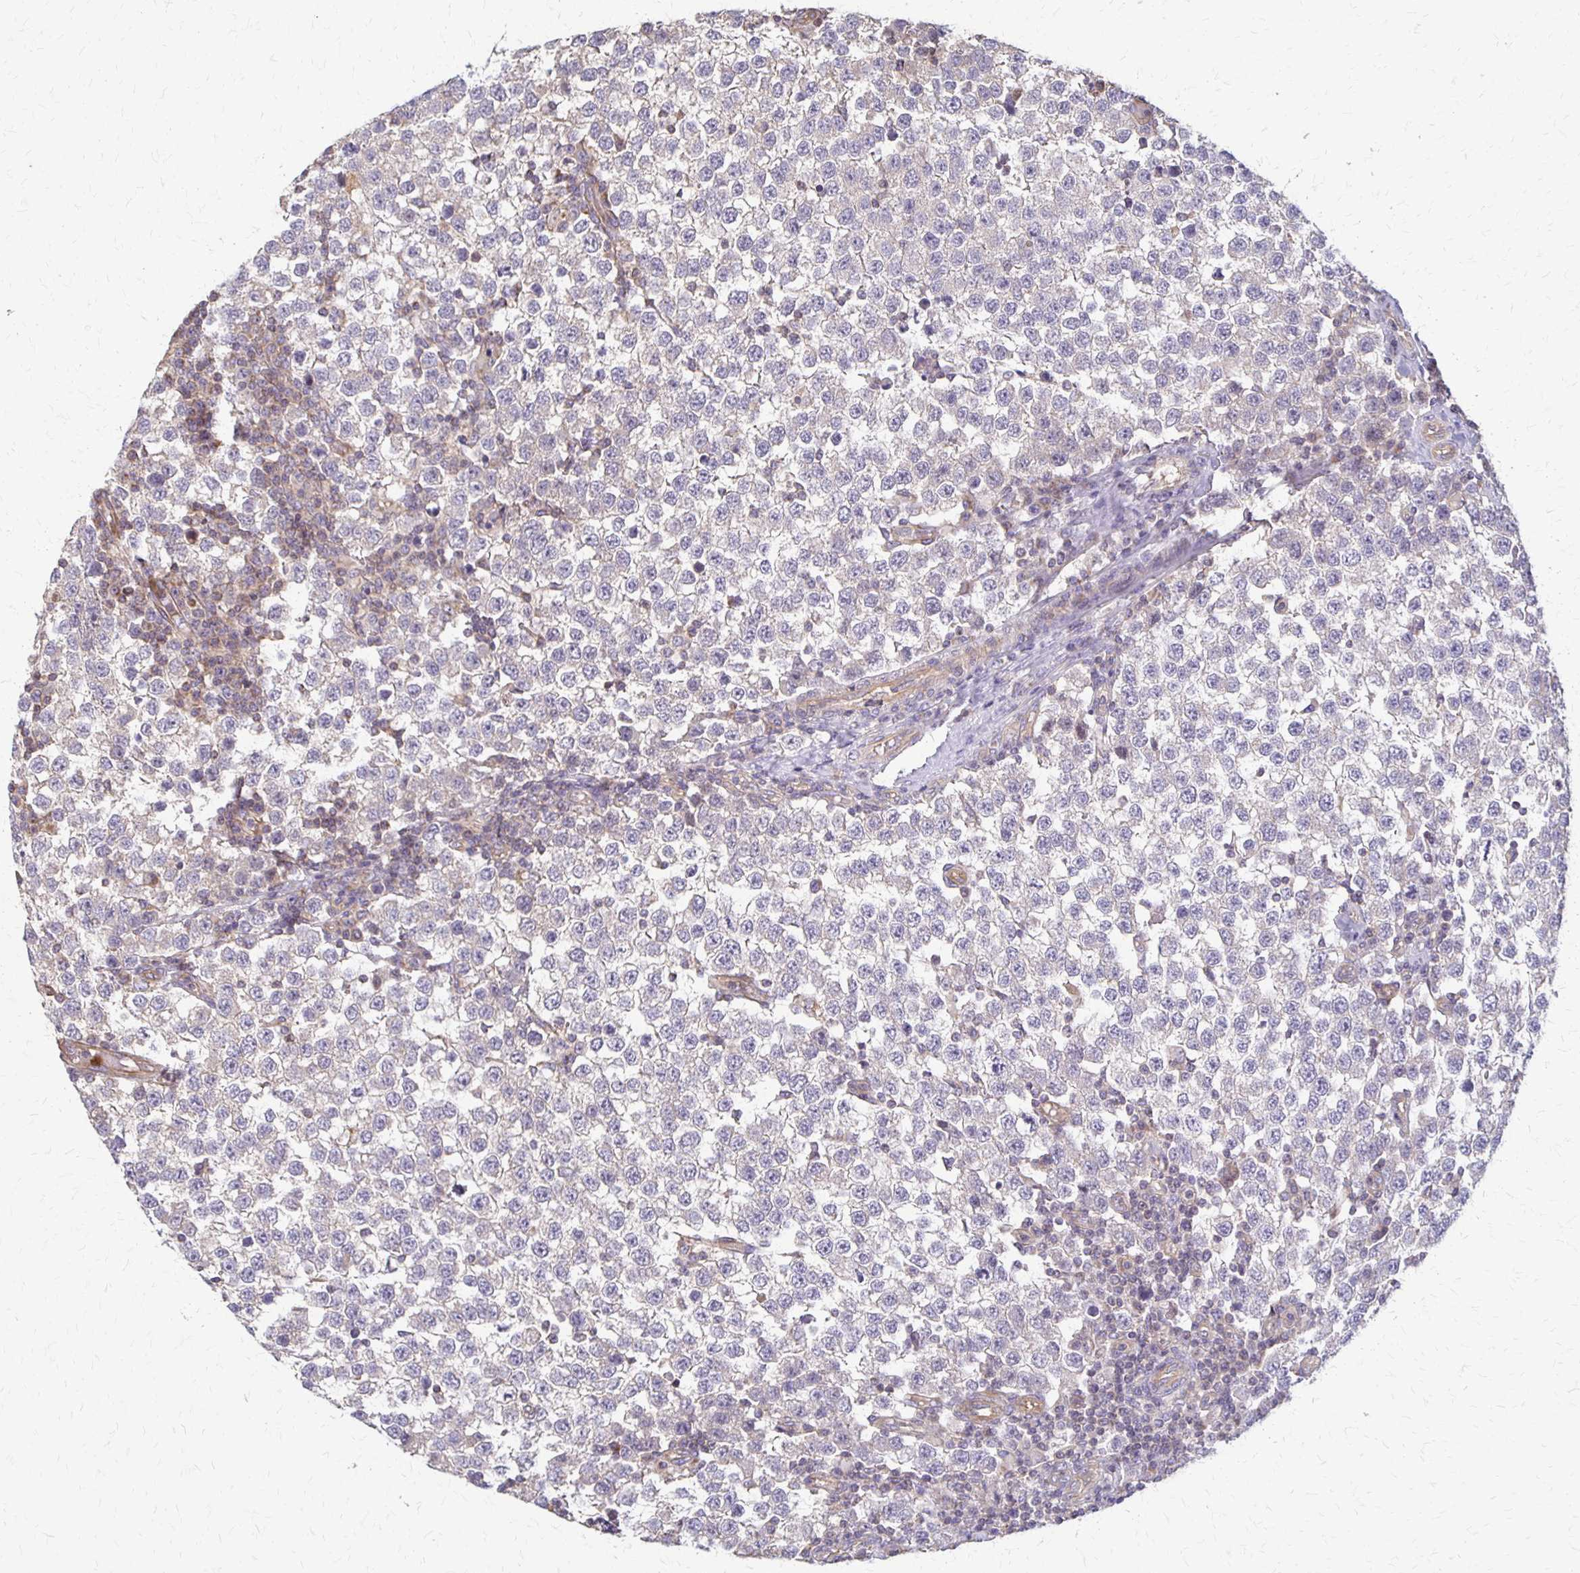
{"staining": {"intensity": "negative", "quantity": "none", "location": "none"}, "tissue": "testis cancer", "cell_type": "Tumor cells", "image_type": "cancer", "snomed": [{"axis": "morphology", "description": "Seminoma, NOS"}, {"axis": "topography", "description": "Testis"}], "caption": "This is a photomicrograph of IHC staining of seminoma (testis), which shows no staining in tumor cells. (DAB (3,3'-diaminobenzidine) immunohistochemistry visualized using brightfield microscopy, high magnification).", "gene": "EIF4EBP2", "patient": {"sex": "male", "age": 34}}